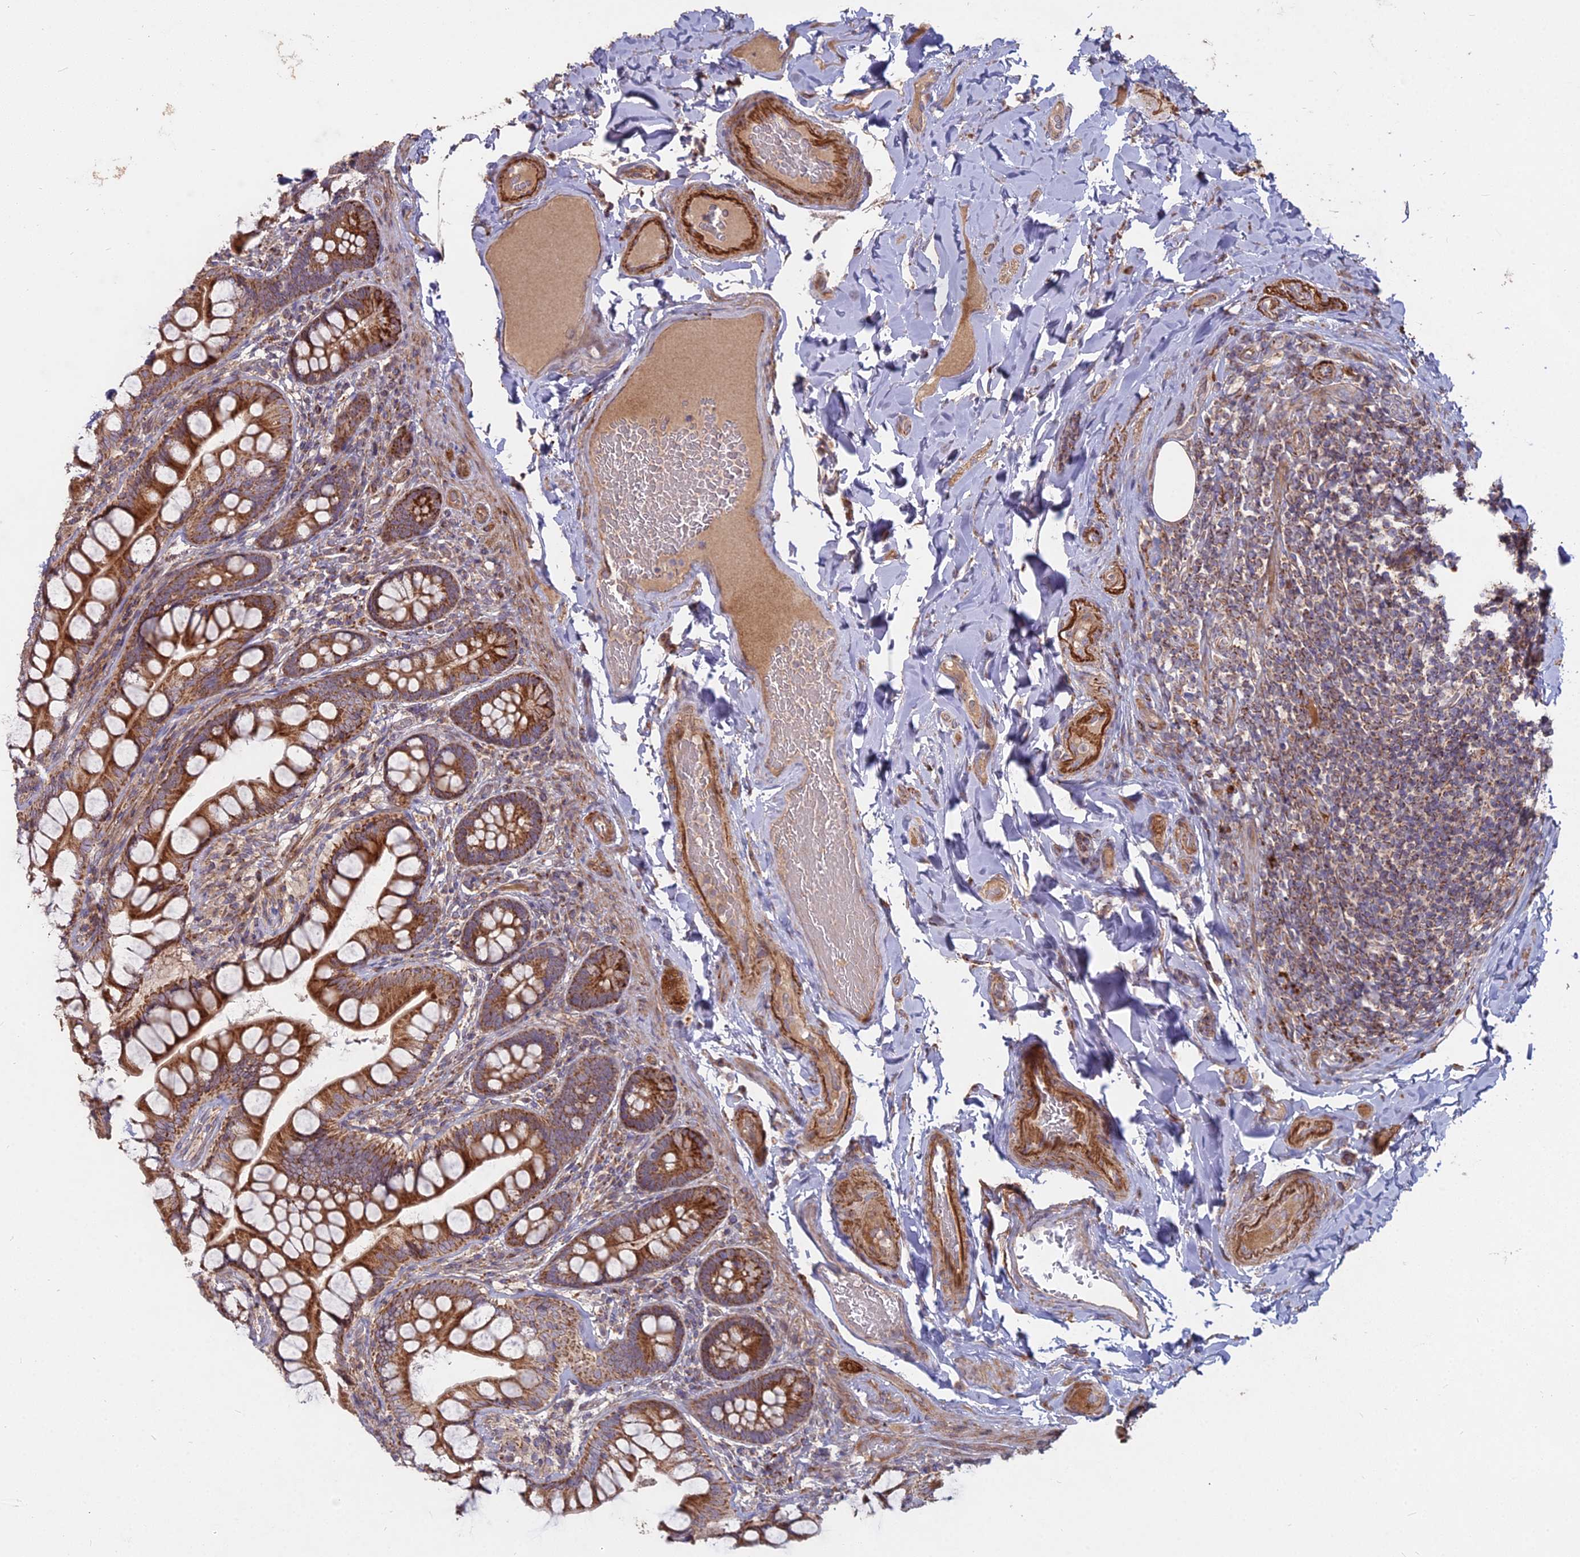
{"staining": {"intensity": "strong", "quantity": ">75%", "location": "cytoplasmic/membranous"}, "tissue": "small intestine", "cell_type": "Glandular cells", "image_type": "normal", "snomed": [{"axis": "morphology", "description": "Normal tissue, NOS"}, {"axis": "topography", "description": "Small intestine"}], "caption": "Human small intestine stained with a brown dye reveals strong cytoplasmic/membranous positive staining in approximately >75% of glandular cells.", "gene": "COX11", "patient": {"sex": "male", "age": 70}}